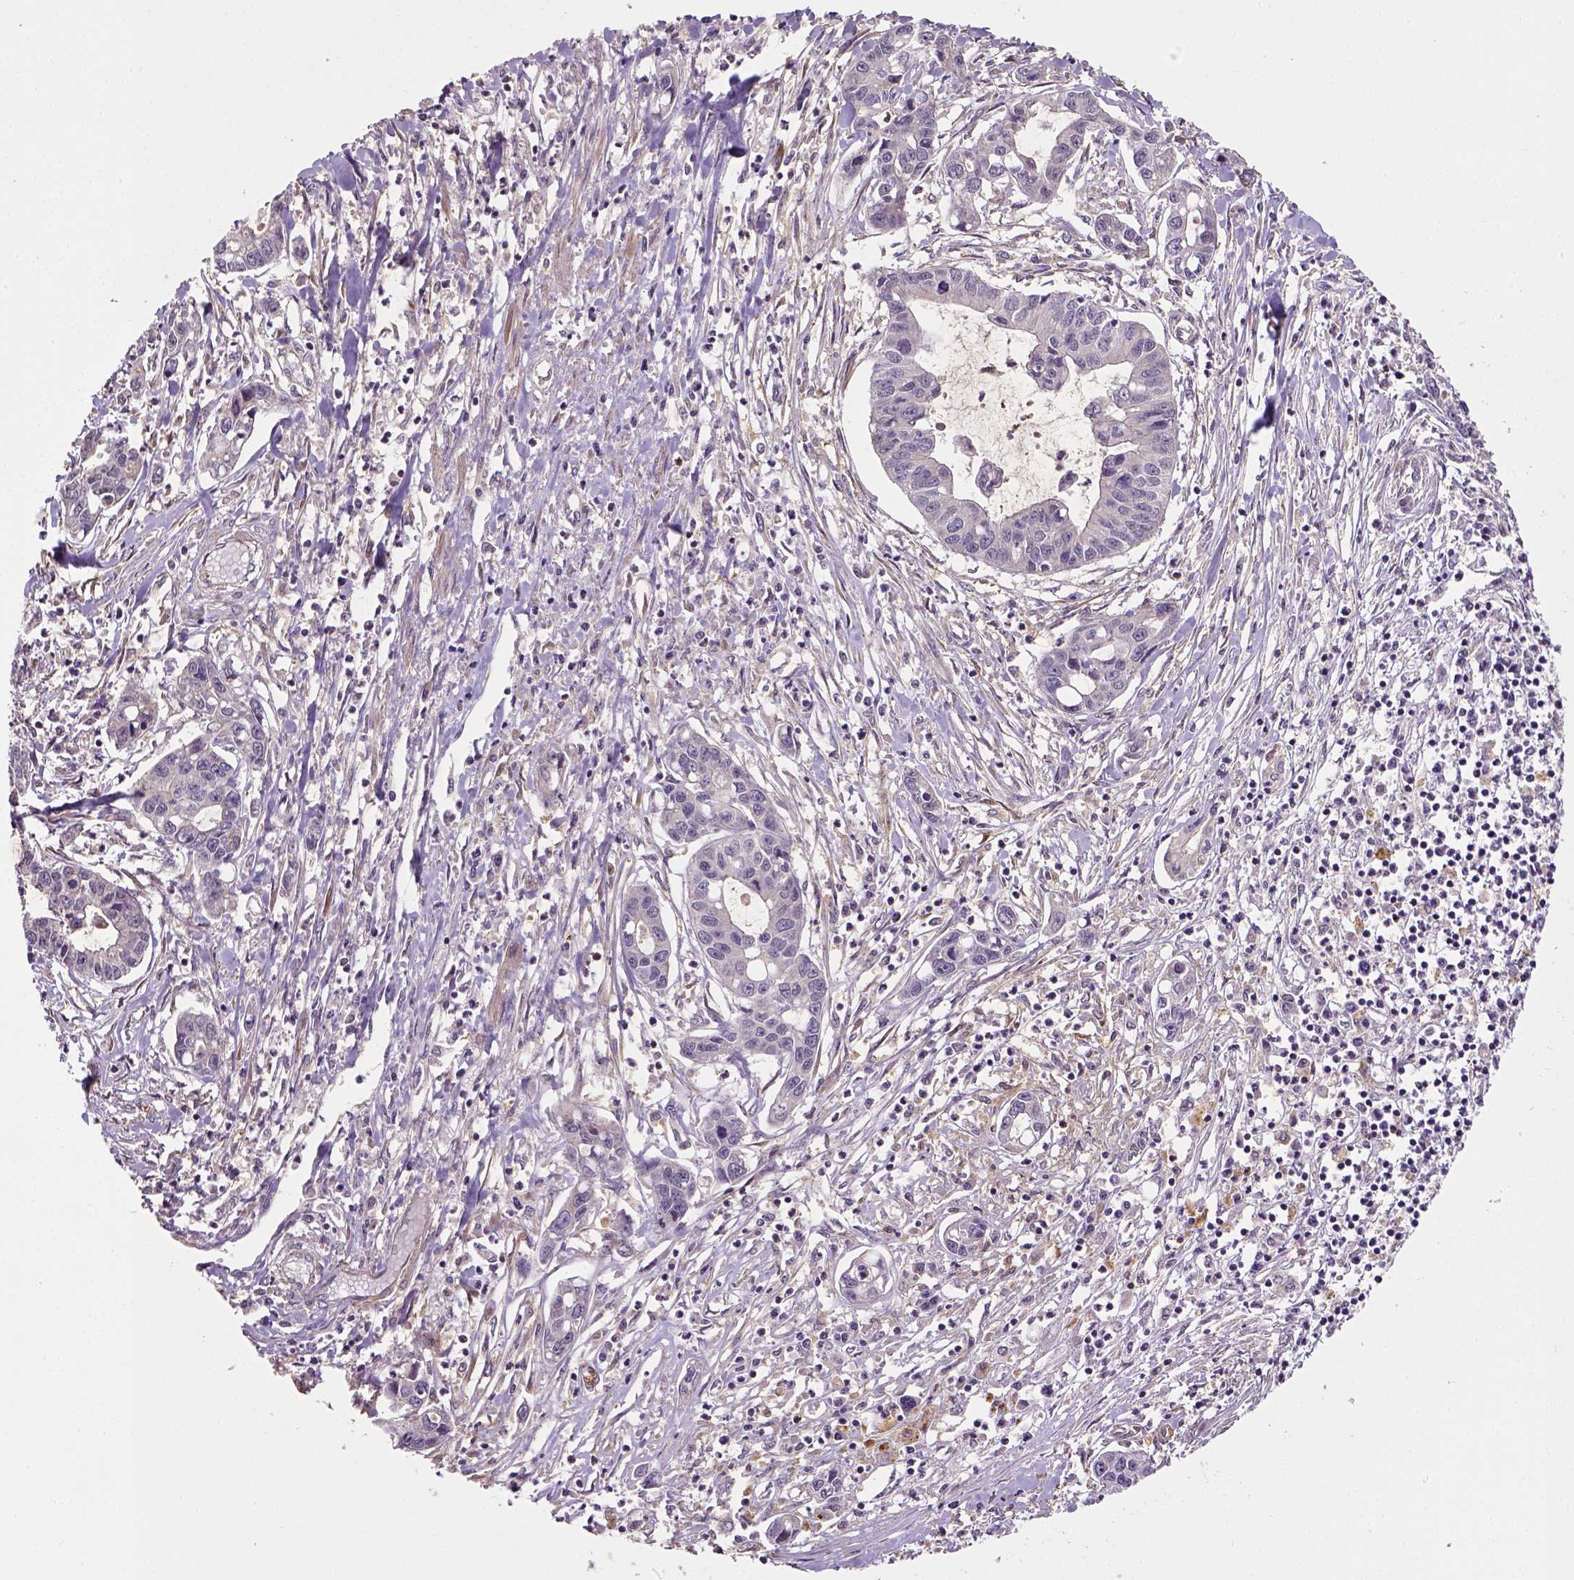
{"staining": {"intensity": "negative", "quantity": "none", "location": "none"}, "tissue": "liver cancer", "cell_type": "Tumor cells", "image_type": "cancer", "snomed": [{"axis": "morphology", "description": "Cholangiocarcinoma"}, {"axis": "topography", "description": "Liver"}], "caption": "Tumor cells are negative for protein expression in human liver cancer (cholangiocarcinoma).", "gene": "MATK", "patient": {"sex": "male", "age": 58}}